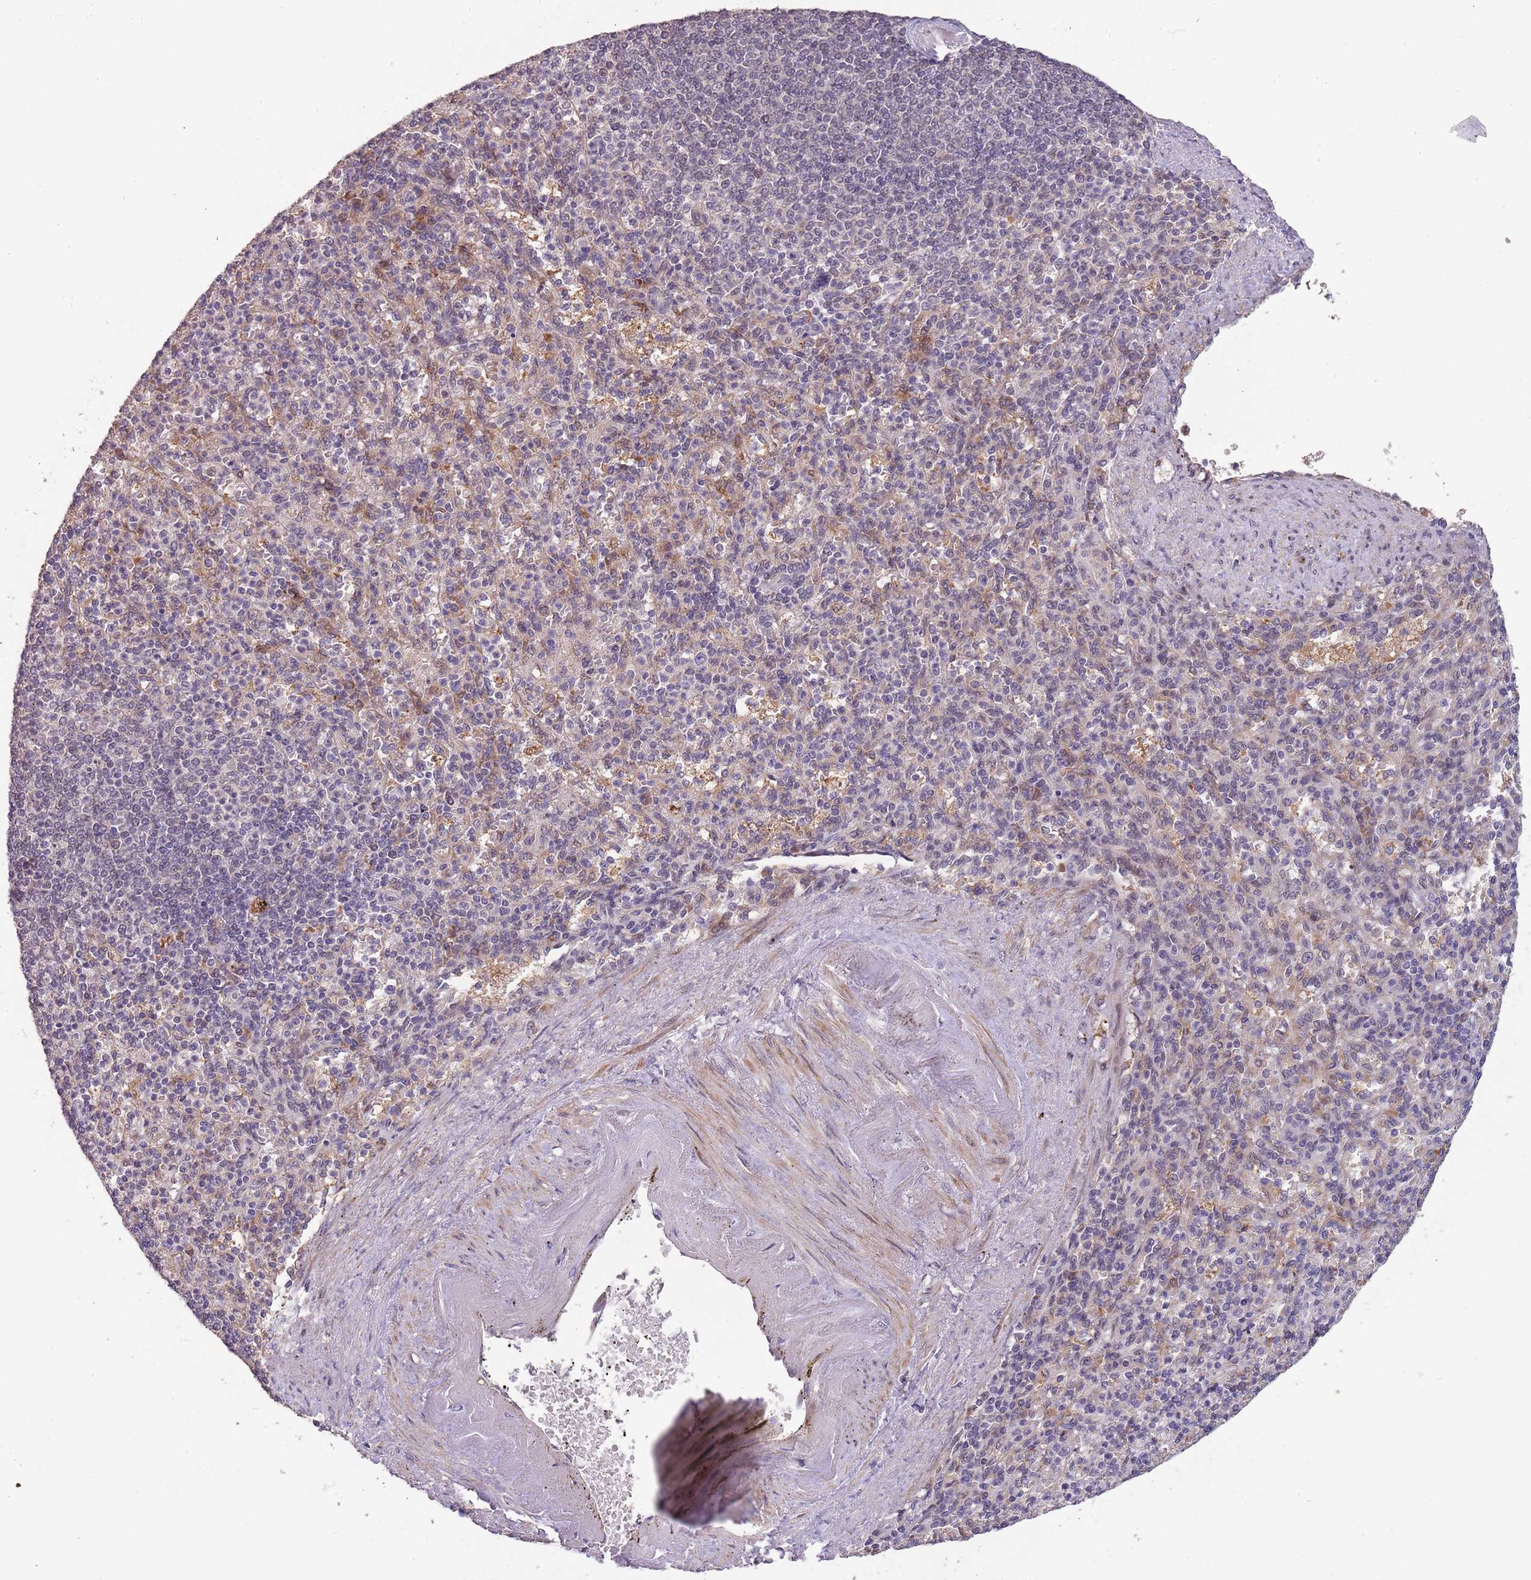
{"staining": {"intensity": "negative", "quantity": "none", "location": "none"}, "tissue": "spleen", "cell_type": "Cells in red pulp", "image_type": "normal", "snomed": [{"axis": "morphology", "description": "Normal tissue, NOS"}, {"axis": "topography", "description": "Spleen"}], "caption": "An IHC photomicrograph of benign spleen is shown. There is no staining in cells in red pulp of spleen. (Brightfield microscopy of DAB (3,3'-diaminobenzidine) immunohistochemistry (IHC) at high magnification).", "gene": "ZNF639", "patient": {"sex": "female", "age": 74}}